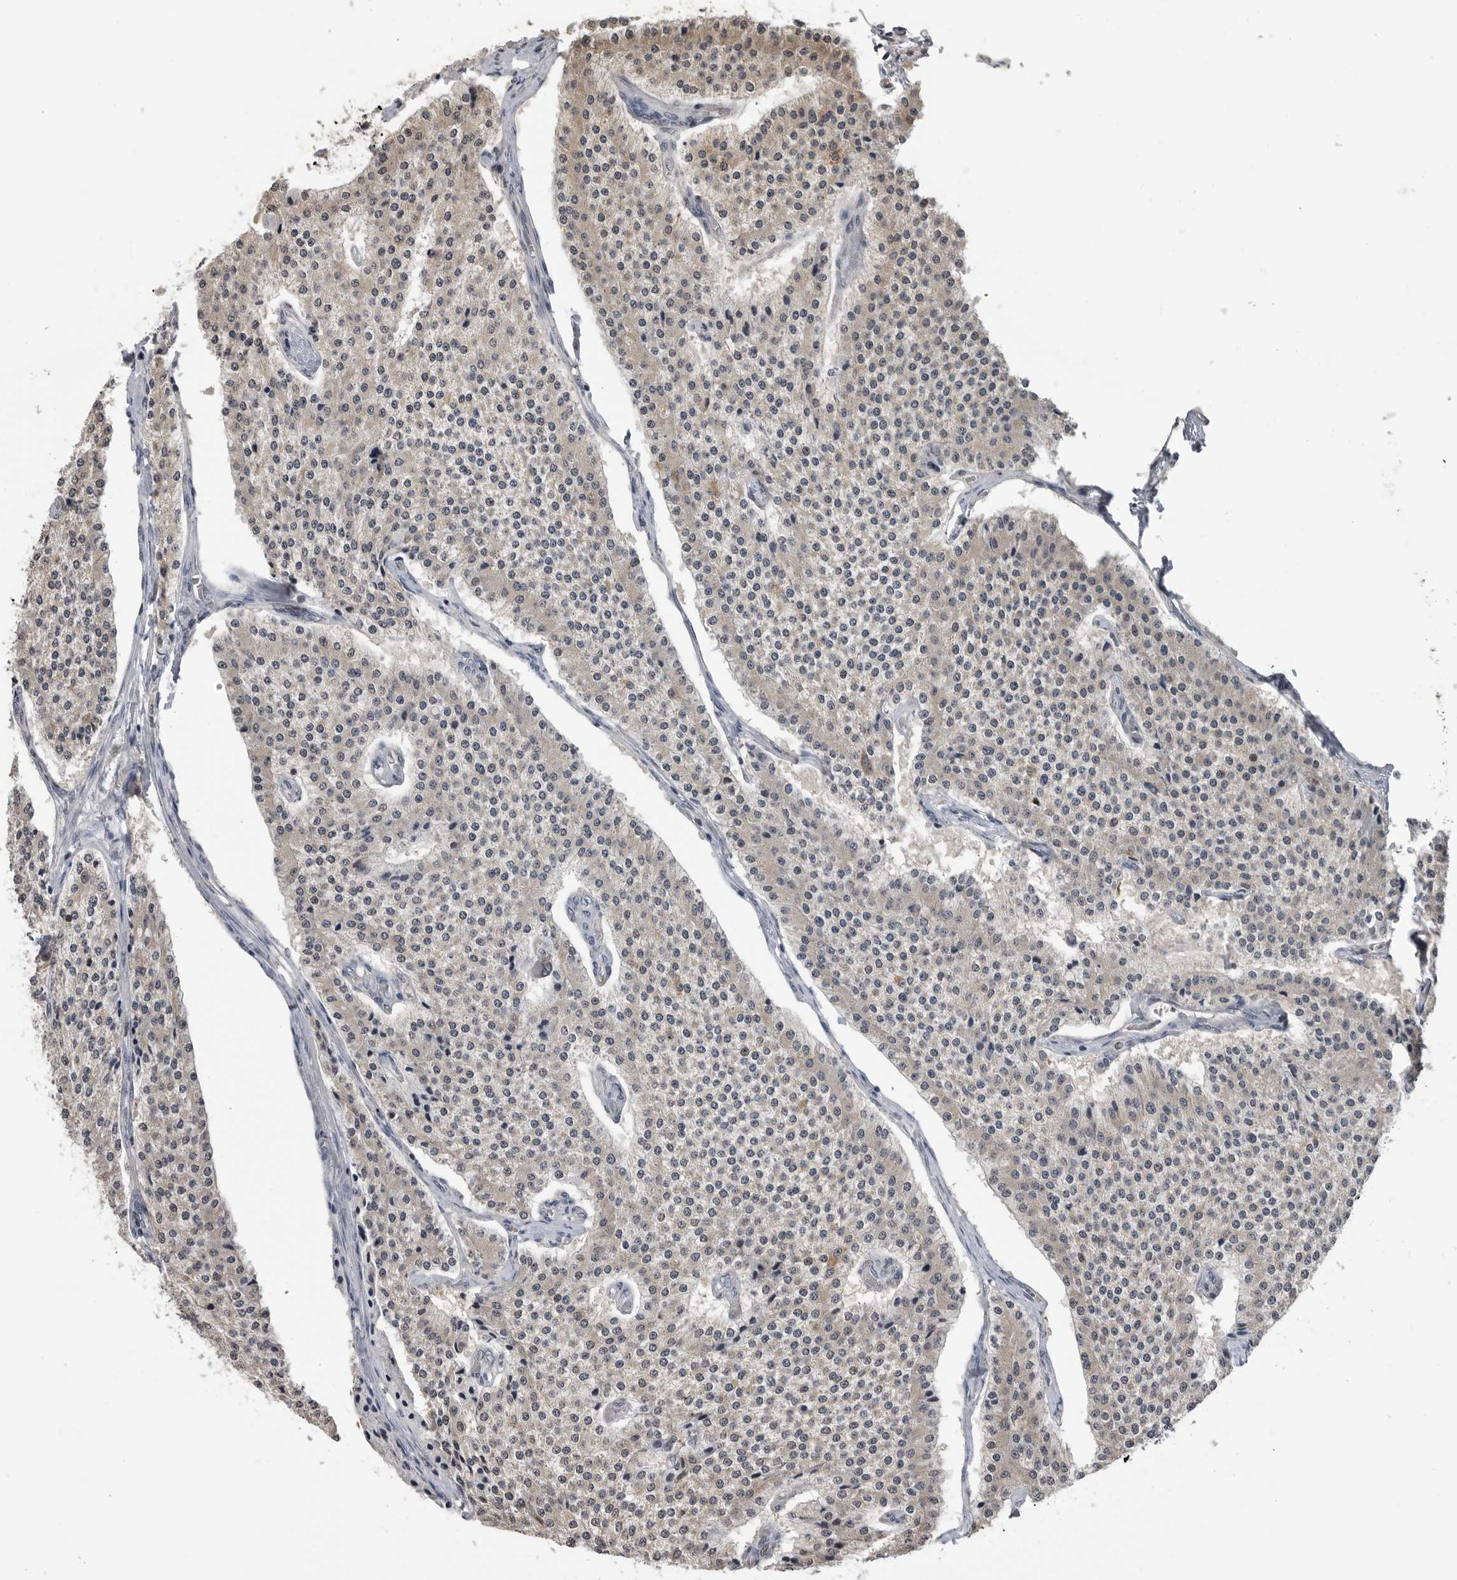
{"staining": {"intensity": "weak", "quantity": ">75%", "location": "cytoplasmic/membranous"}, "tissue": "carcinoid", "cell_type": "Tumor cells", "image_type": "cancer", "snomed": [{"axis": "morphology", "description": "Carcinoid, malignant, NOS"}, {"axis": "topography", "description": "Colon"}], "caption": "Immunohistochemistry micrograph of neoplastic tissue: carcinoid stained using IHC shows low levels of weak protein expression localized specifically in the cytoplasmic/membranous of tumor cells, appearing as a cytoplasmic/membranous brown color.", "gene": "SMARCC1", "patient": {"sex": "female", "age": 52}}